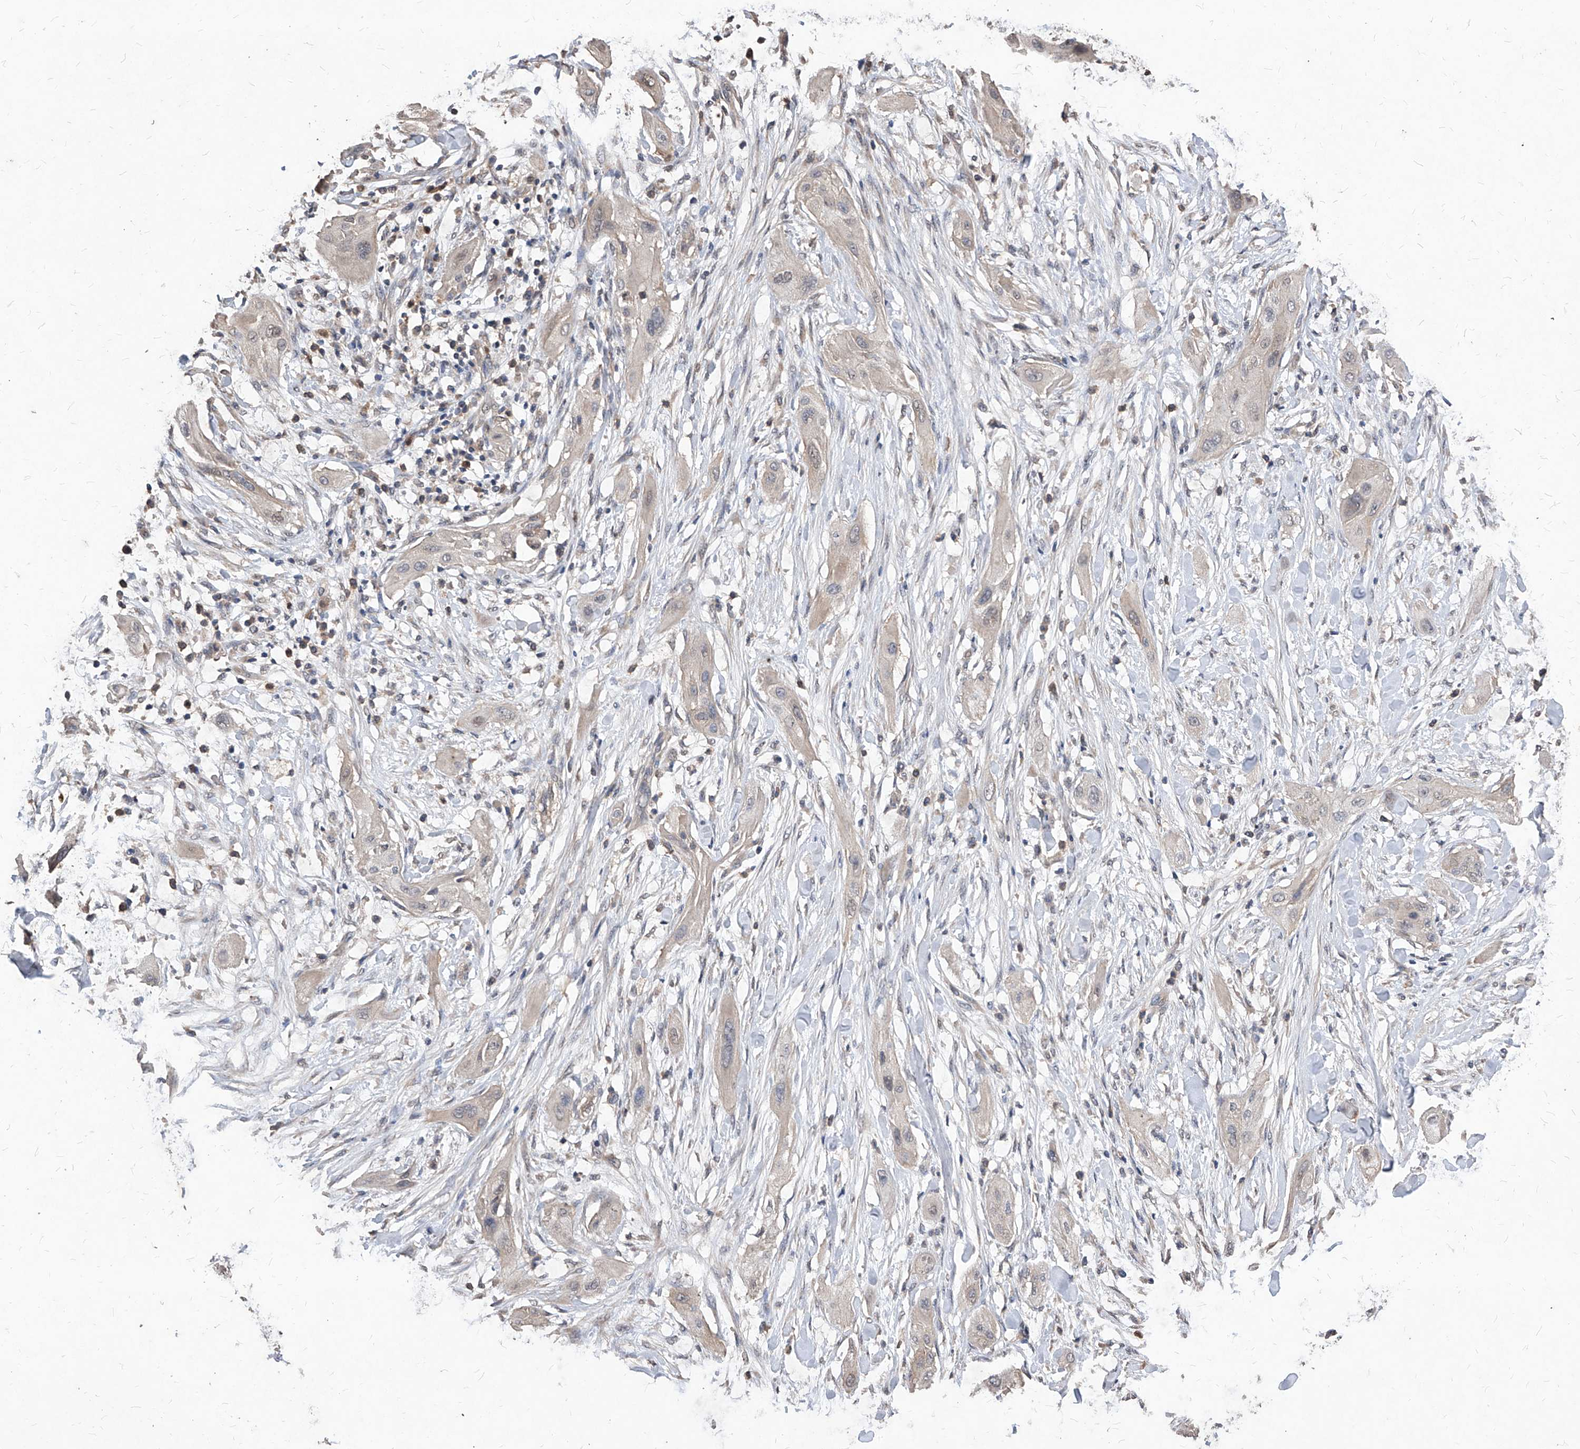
{"staining": {"intensity": "negative", "quantity": "none", "location": "none"}, "tissue": "lung cancer", "cell_type": "Tumor cells", "image_type": "cancer", "snomed": [{"axis": "morphology", "description": "Squamous cell carcinoma, NOS"}, {"axis": "topography", "description": "Lung"}], "caption": "Protein analysis of squamous cell carcinoma (lung) displays no significant staining in tumor cells. (DAB immunohistochemistry (IHC) visualized using brightfield microscopy, high magnification).", "gene": "SYNGR1", "patient": {"sex": "female", "age": 47}}